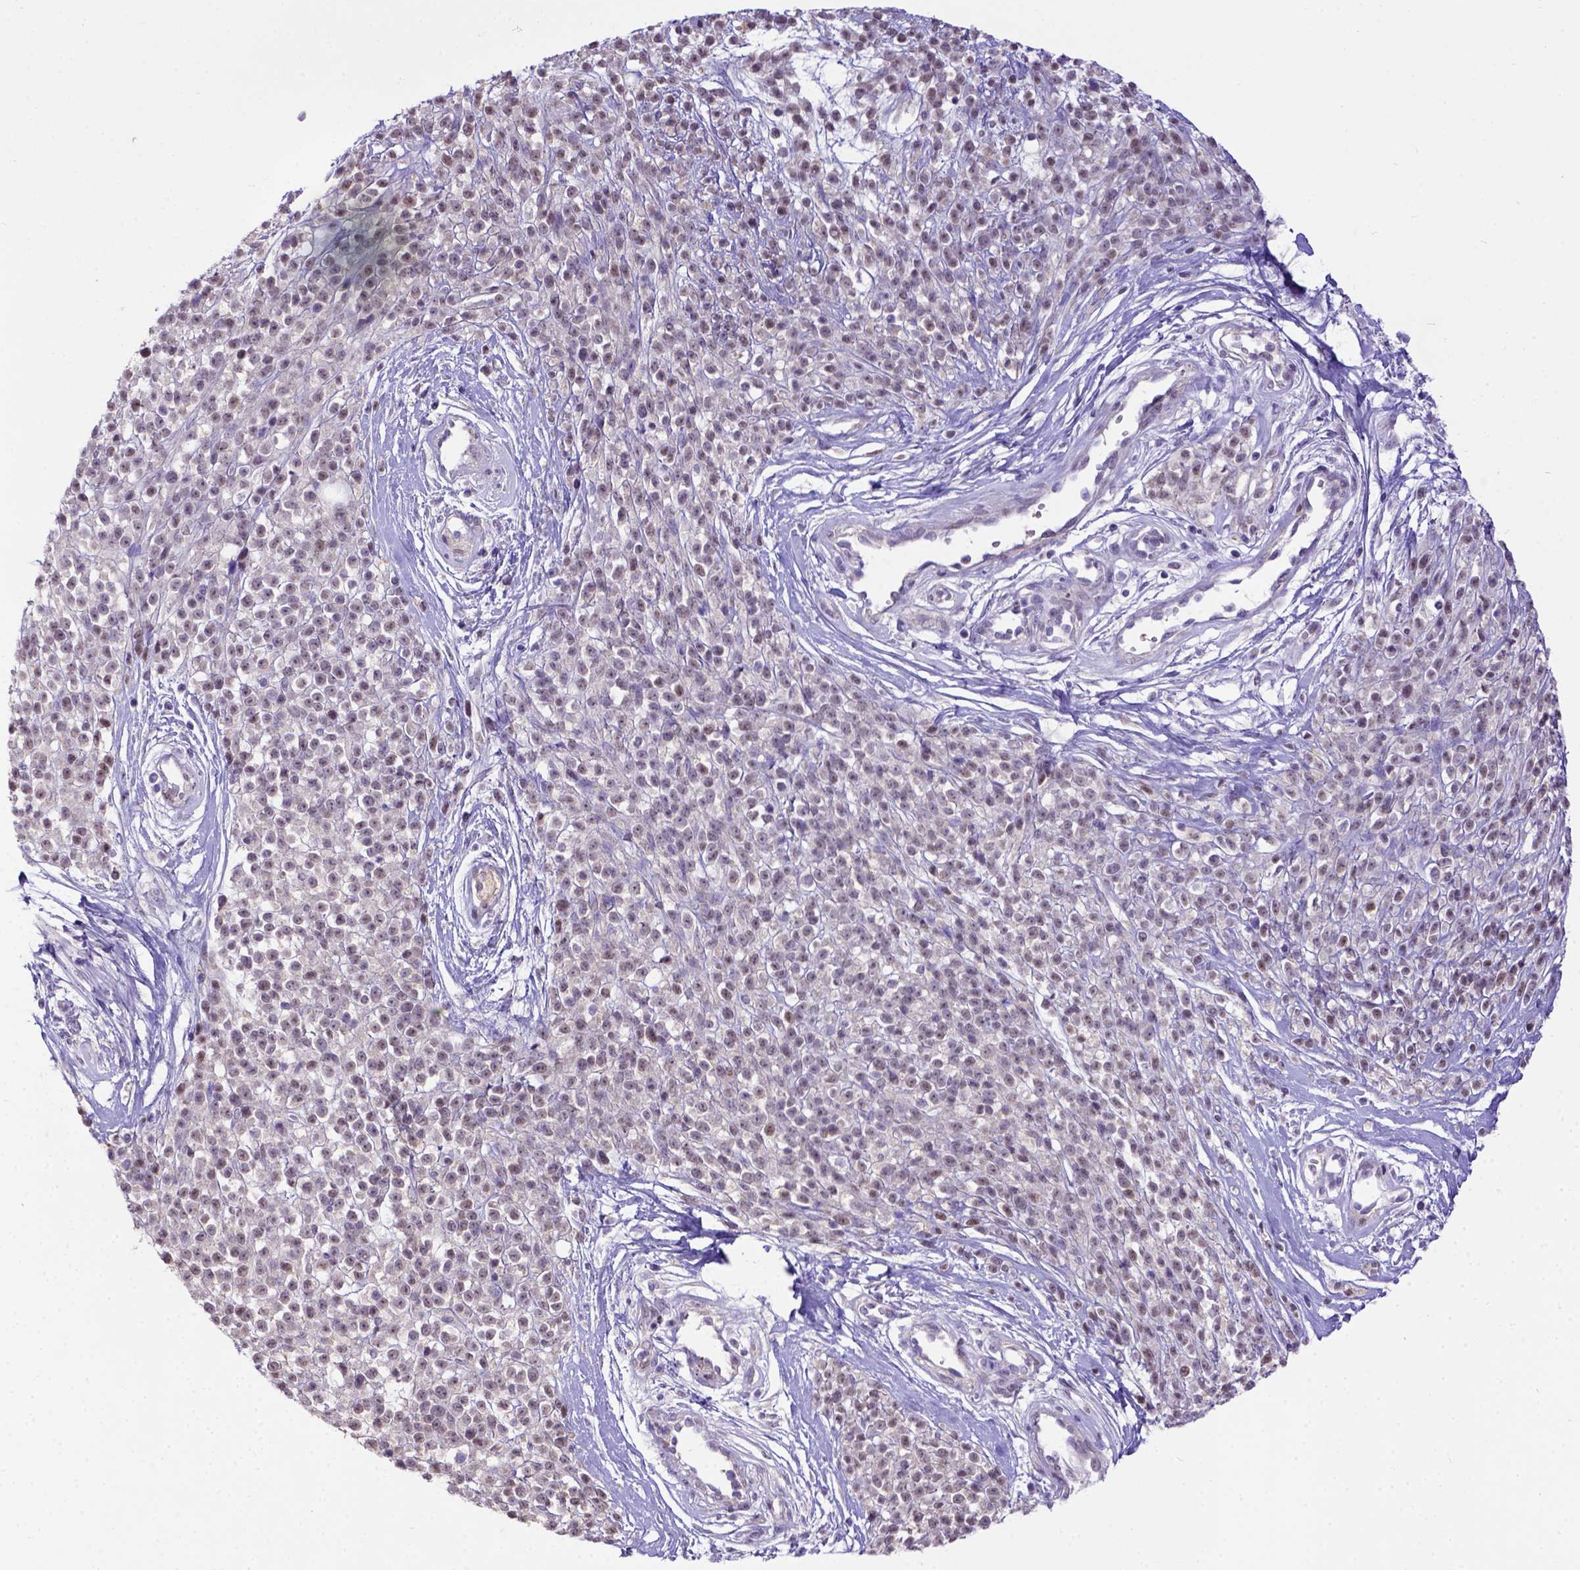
{"staining": {"intensity": "weak", "quantity": ">75%", "location": "nuclear"}, "tissue": "melanoma", "cell_type": "Tumor cells", "image_type": "cancer", "snomed": [{"axis": "morphology", "description": "Malignant melanoma, NOS"}, {"axis": "topography", "description": "Skin"}, {"axis": "topography", "description": "Skin of trunk"}], "caption": "The immunohistochemical stain highlights weak nuclear positivity in tumor cells of melanoma tissue.", "gene": "BTN1A1", "patient": {"sex": "male", "age": 74}}